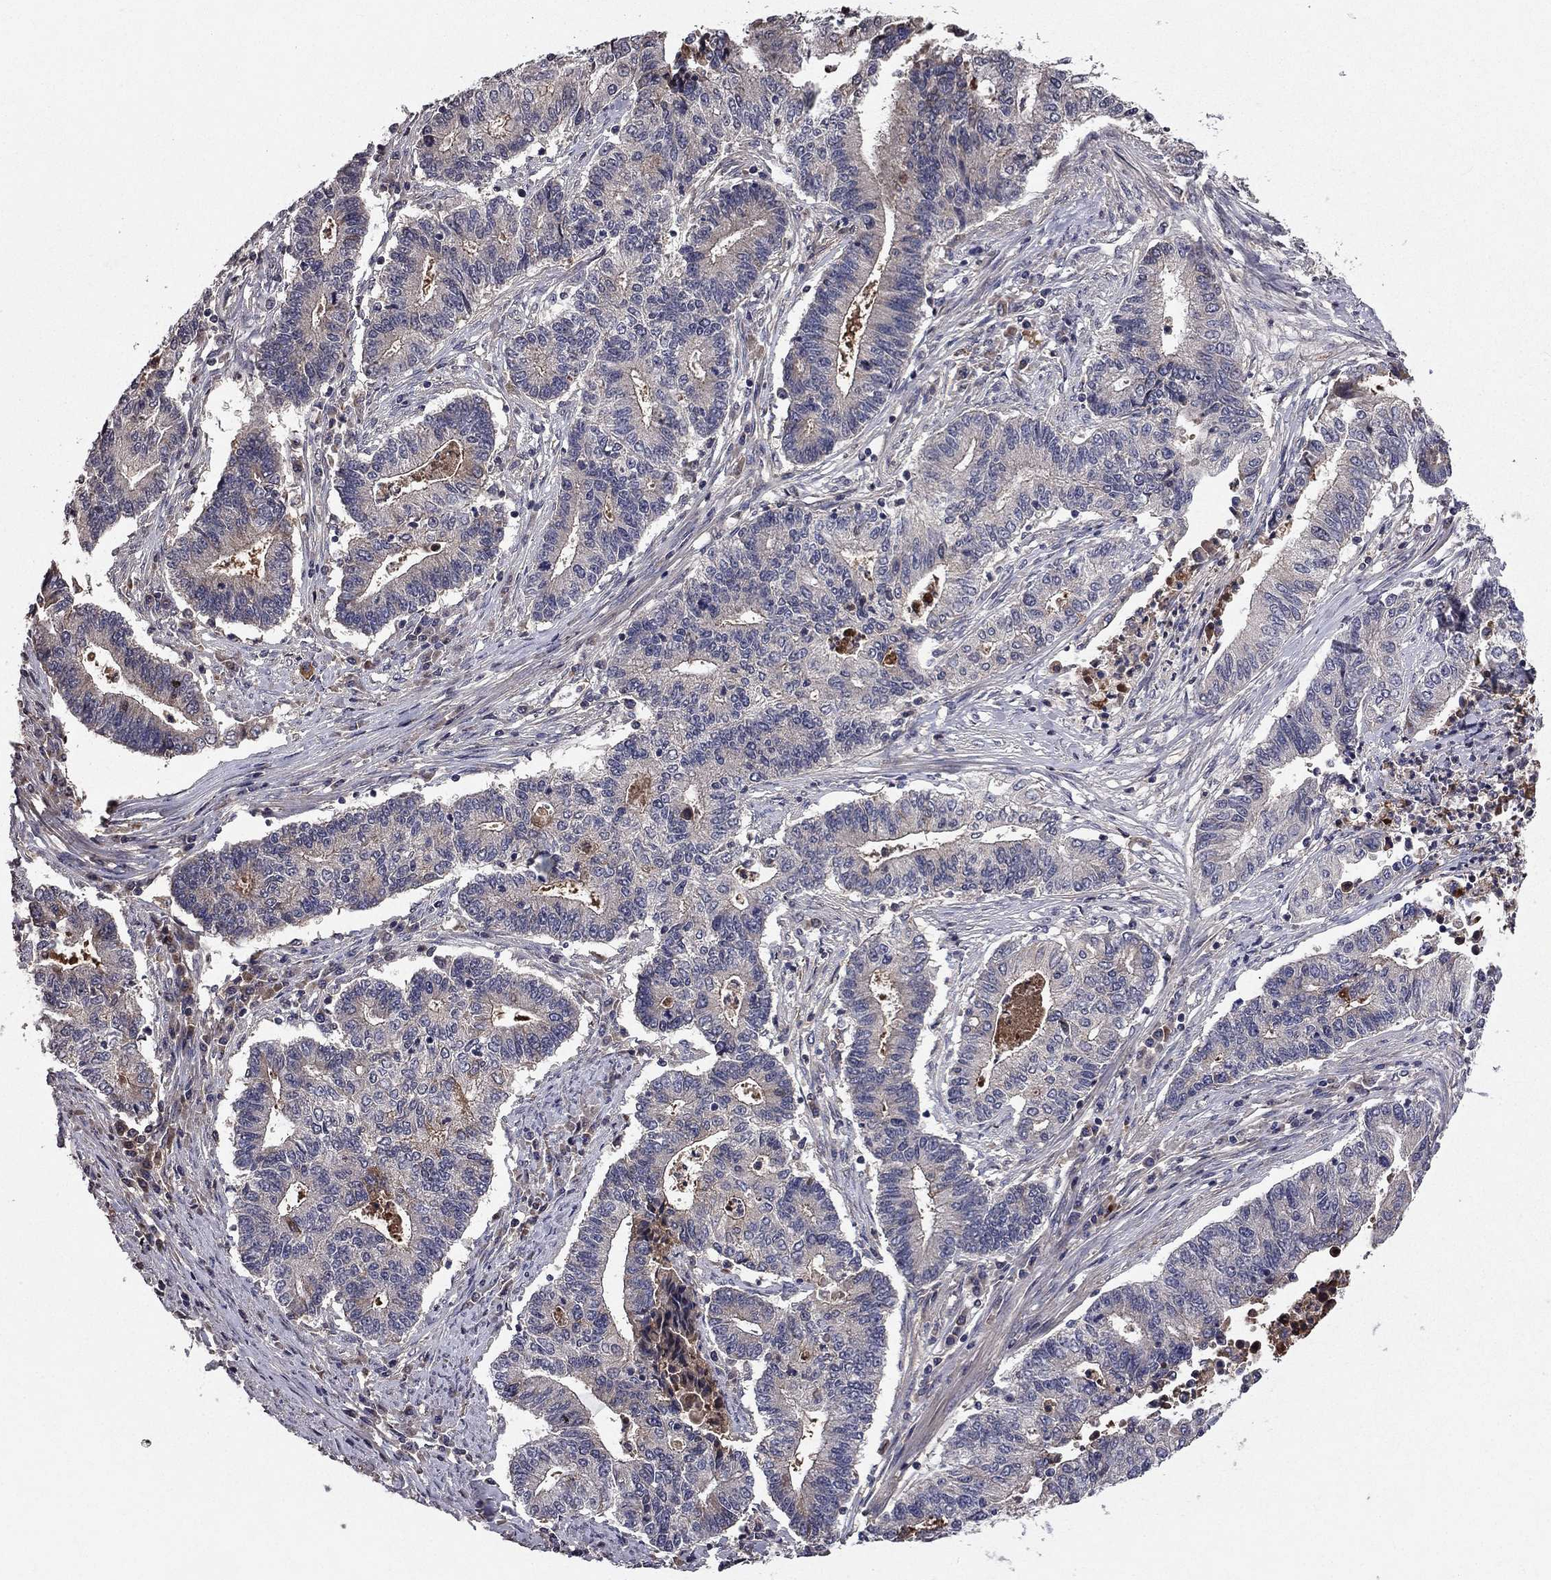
{"staining": {"intensity": "negative", "quantity": "none", "location": "none"}, "tissue": "endometrial cancer", "cell_type": "Tumor cells", "image_type": "cancer", "snomed": [{"axis": "morphology", "description": "Adenocarcinoma, NOS"}, {"axis": "topography", "description": "Uterus"}, {"axis": "topography", "description": "Endometrium"}], "caption": "An immunohistochemistry (IHC) image of endometrial cancer is shown. There is no staining in tumor cells of endometrial cancer.", "gene": "PROS1", "patient": {"sex": "female", "age": 54}}